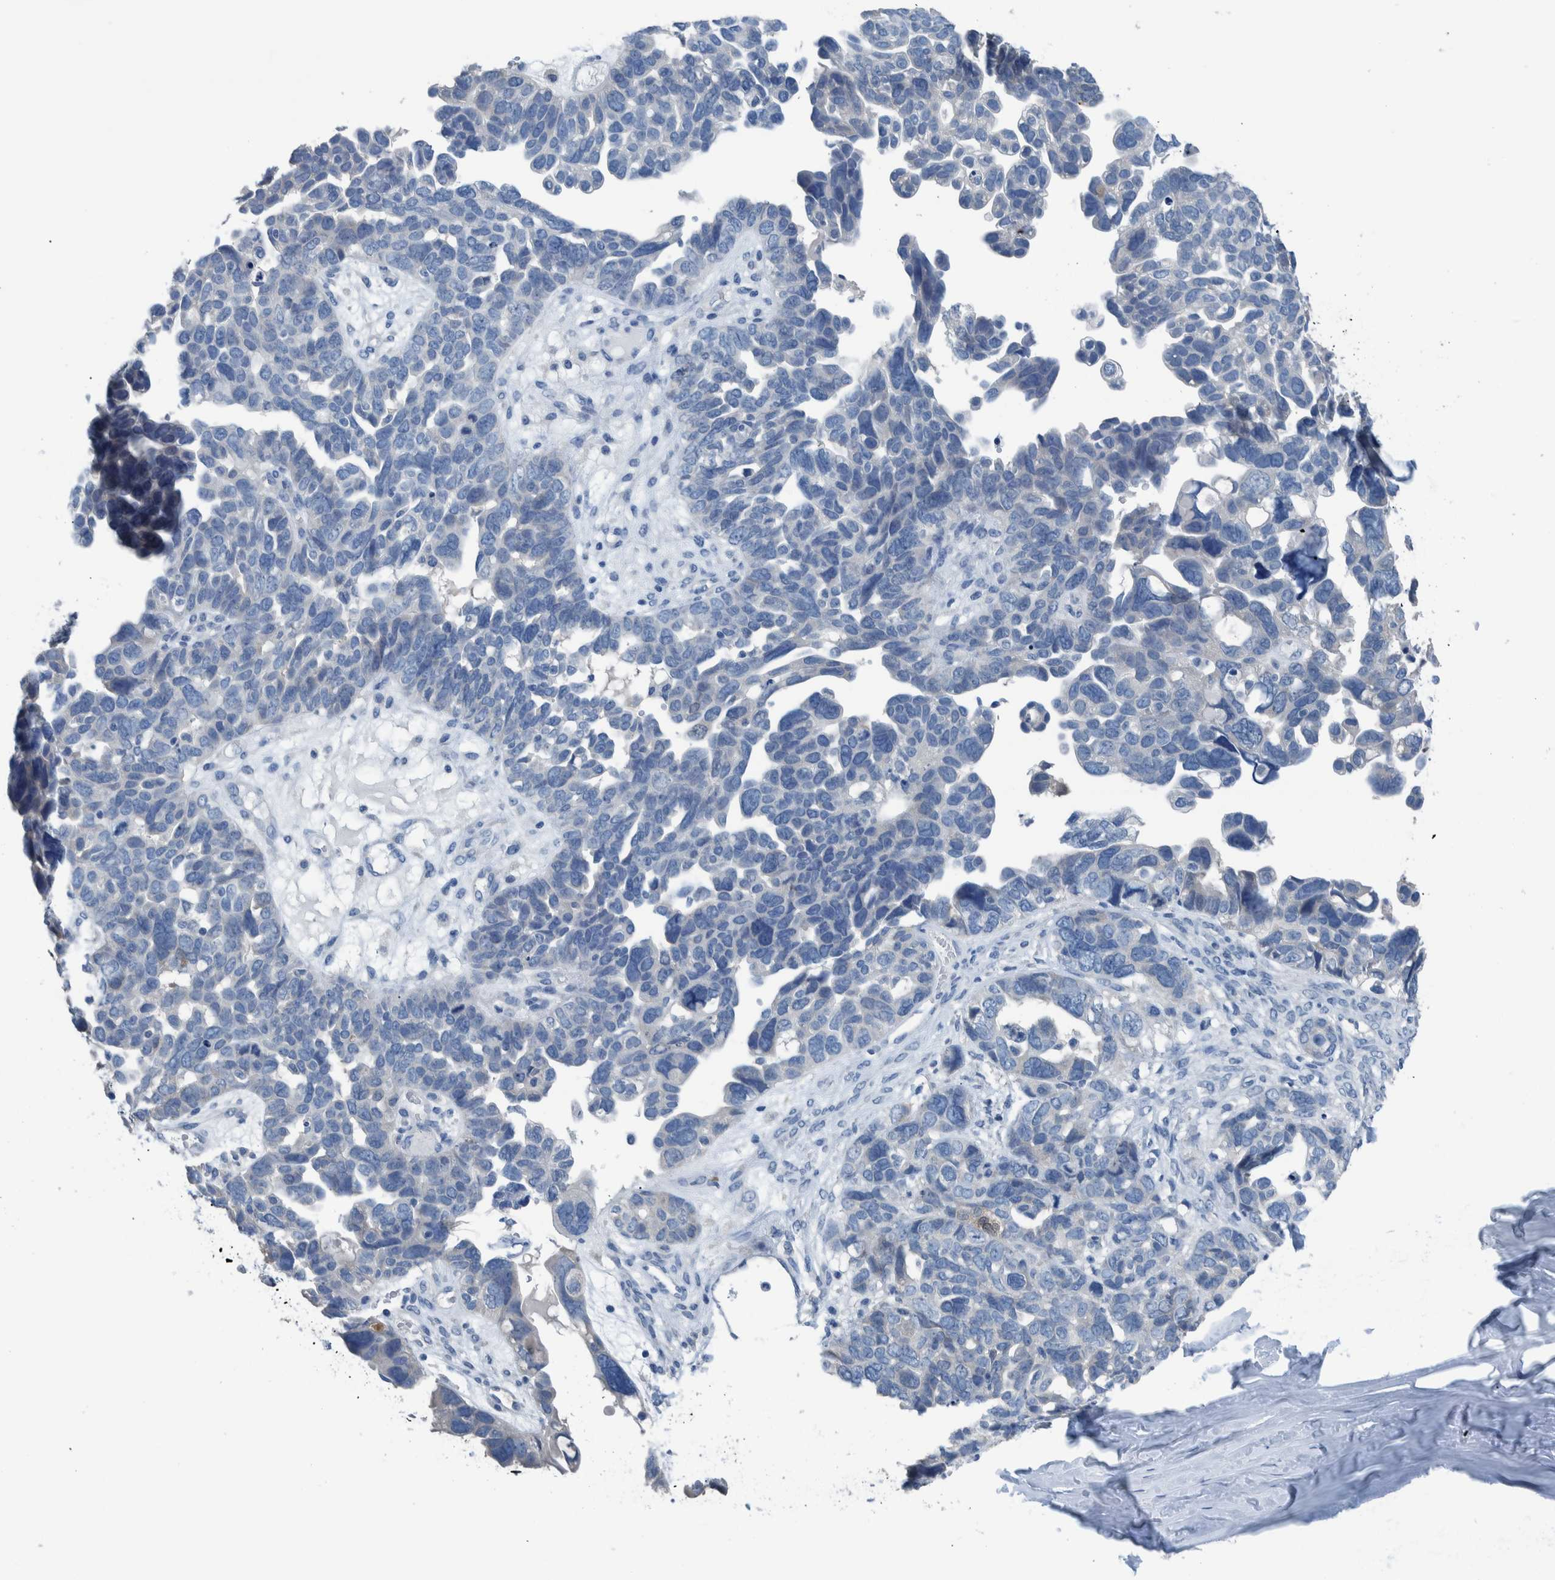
{"staining": {"intensity": "negative", "quantity": "none", "location": "none"}, "tissue": "ovarian cancer", "cell_type": "Tumor cells", "image_type": "cancer", "snomed": [{"axis": "morphology", "description": "Cystadenocarcinoma, mucinous, NOS"}, {"axis": "topography", "description": "Ovary"}], "caption": "The immunohistochemistry micrograph has no significant positivity in tumor cells of ovarian cancer tissue.", "gene": "IDO1", "patient": {"sex": "female", "age": 61}}